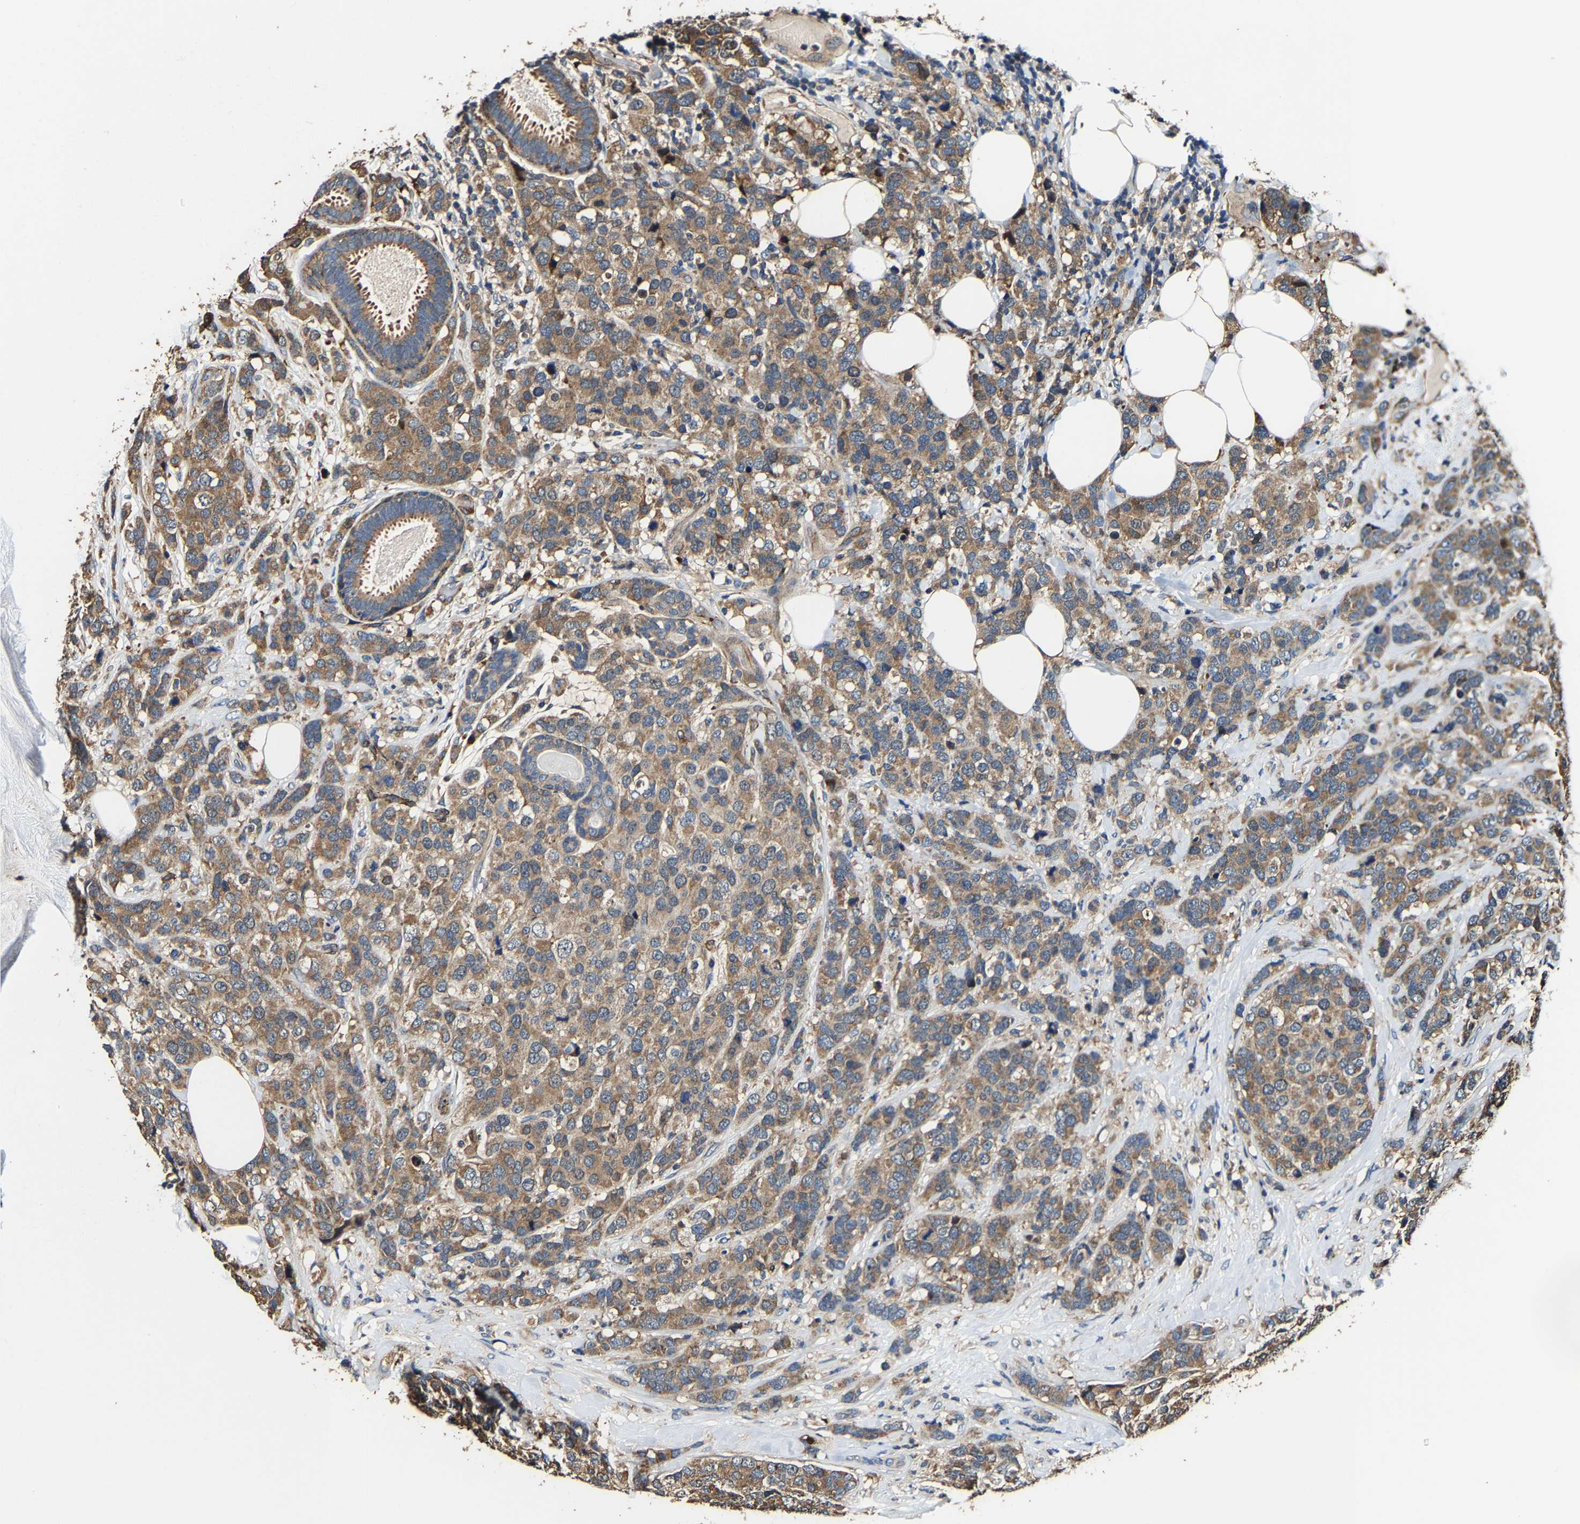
{"staining": {"intensity": "moderate", "quantity": ">75%", "location": "cytoplasmic/membranous"}, "tissue": "breast cancer", "cell_type": "Tumor cells", "image_type": "cancer", "snomed": [{"axis": "morphology", "description": "Lobular carcinoma"}, {"axis": "topography", "description": "Breast"}], "caption": "High-magnification brightfield microscopy of lobular carcinoma (breast) stained with DAB (3,3'-diaminobenzidine) (brown) and counterstained with hematoxylin (blue). tumor cells exhibit moderate cytoplasmic/membranous staining is seen in about>75% of cells. (Stains: DAB in brown, nuclei in blue, Microscopy: brightfield microscopy at high magnification).", "gene": "GFRA3", "patient": {"sex": "female", "age": 59}}